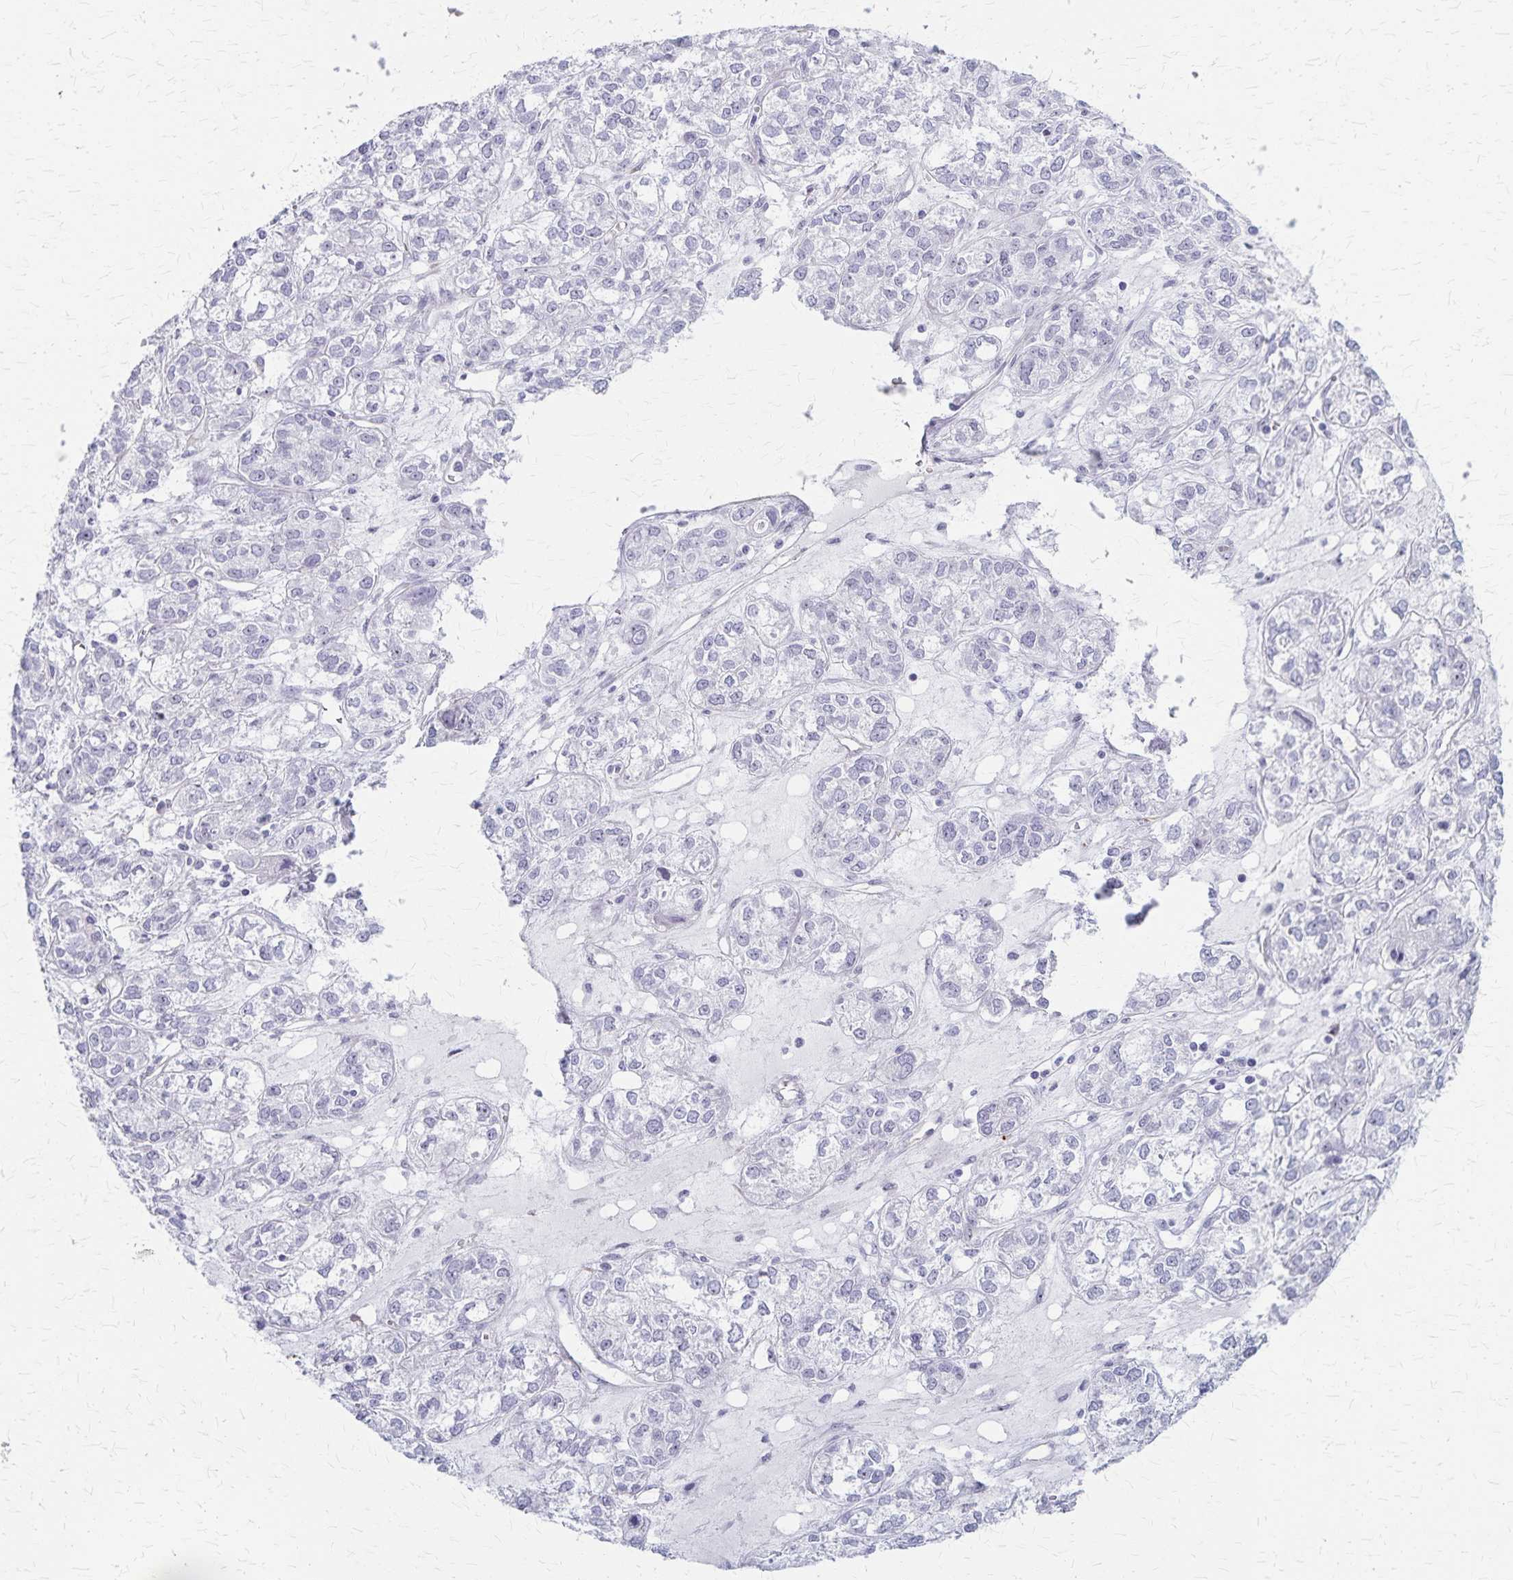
{"staining": {"intensity": "negative", "quantity": "none", "location": "none"}, "tissue": "ovarian cancer", "cell_type": "Tumor cells", "image_type": "cancer", "snomed": [{"axis": "morphology", "description": "Carcinoma, endometroid"}, {"axis": "topography", "description": "Ovary"}], "caption": "This is an IHC micrograph of ovarian endometroid carcinoma. There is no staining in tumor cells.", "gene": "DLK2", "patient": {"sex": "female", "age": 64}}